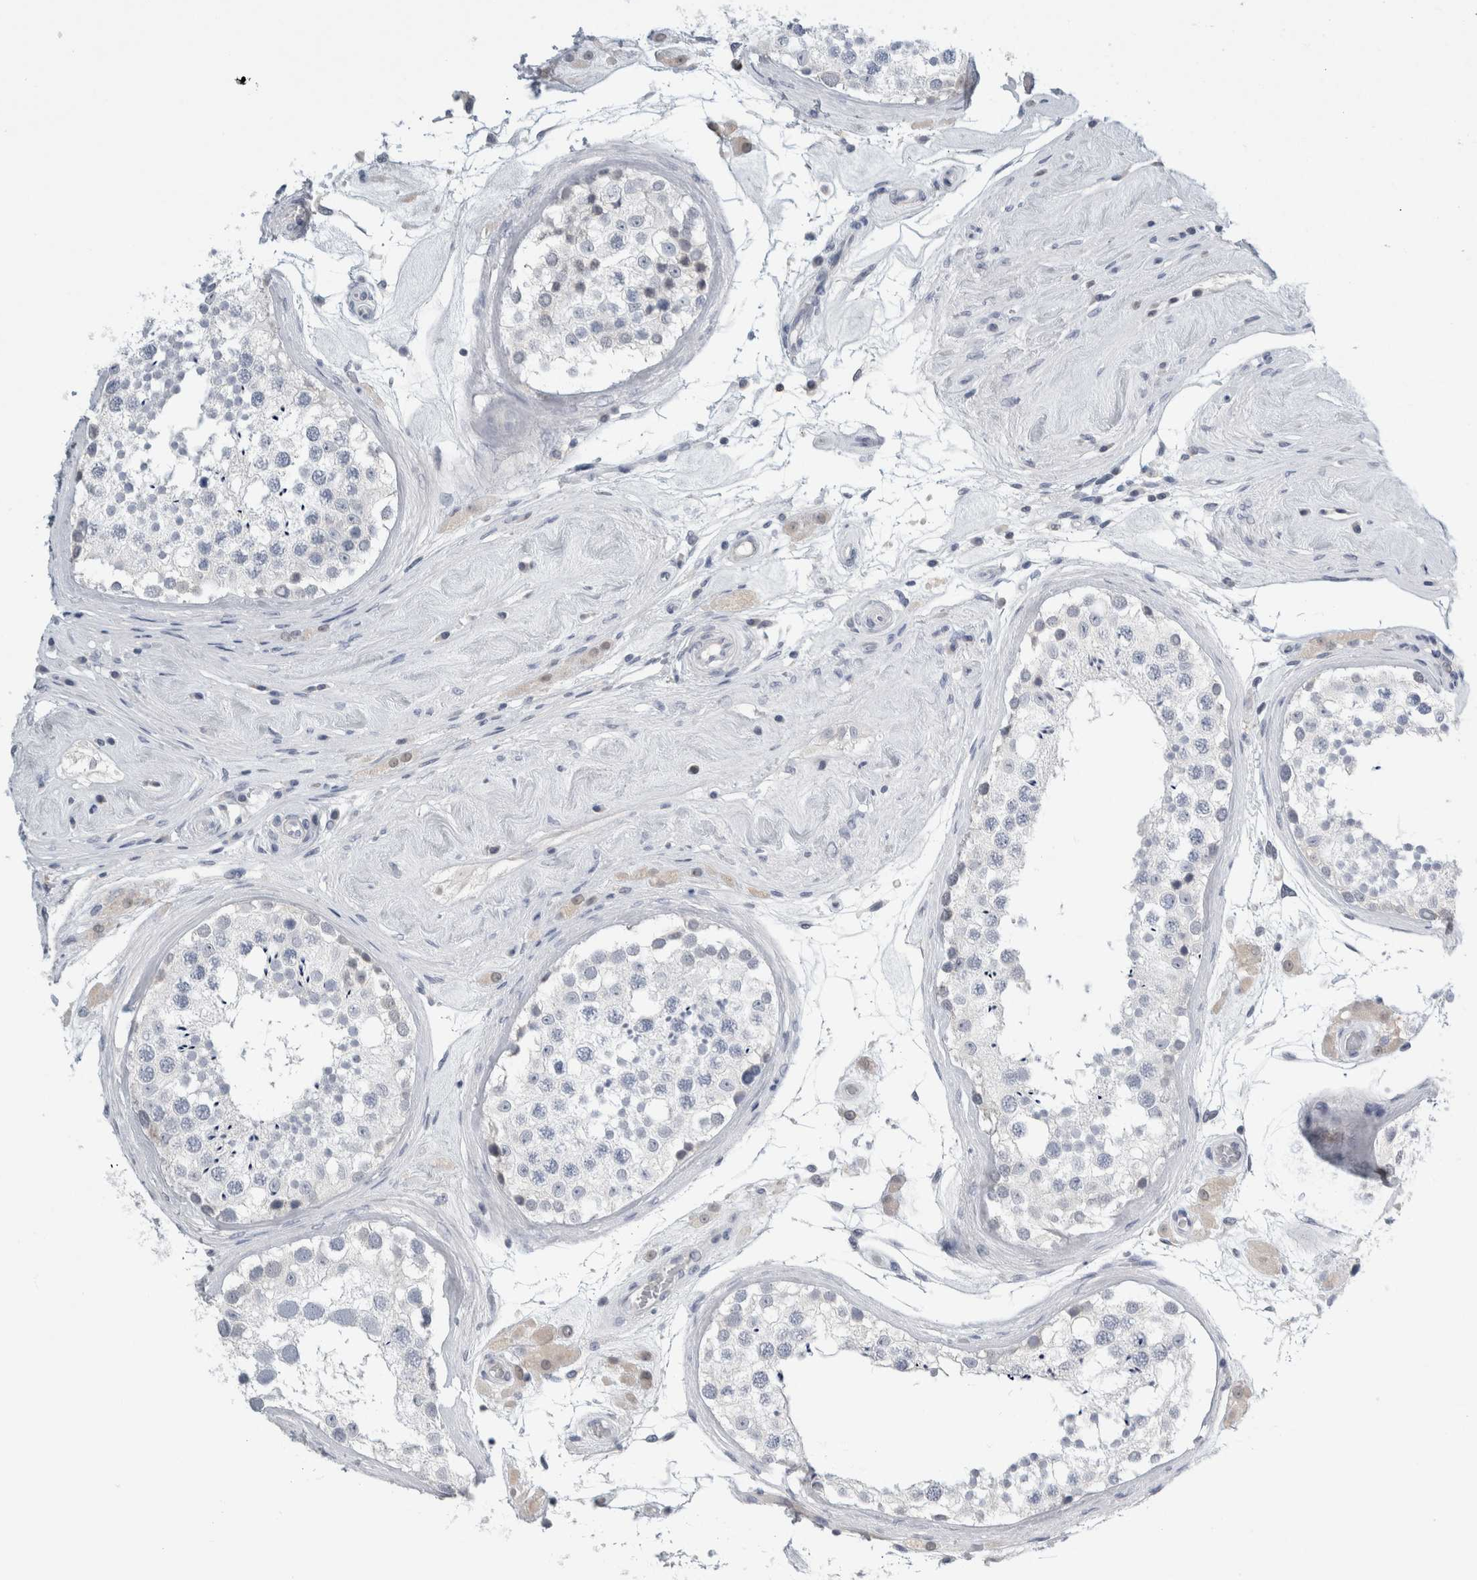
{"staining": {"intensity": "negative", "quantity": "none", "location": "none"}, "tissue": "testis", "cell_type": "Cells in seminiferous ducts", "image_type": "normal", "snomed": [{"axis": "morphology", "description": "Normal tissue, NOS"}, {"axis": "topography", "description": "Testis"}], "caption": "IHC image of unremarkable testis: human testis stained with DAB displays no significant protein expression in cells in seminiferous ducts.", "gene": "CASP6", "patient": {"sex": "male", "age": 46}}